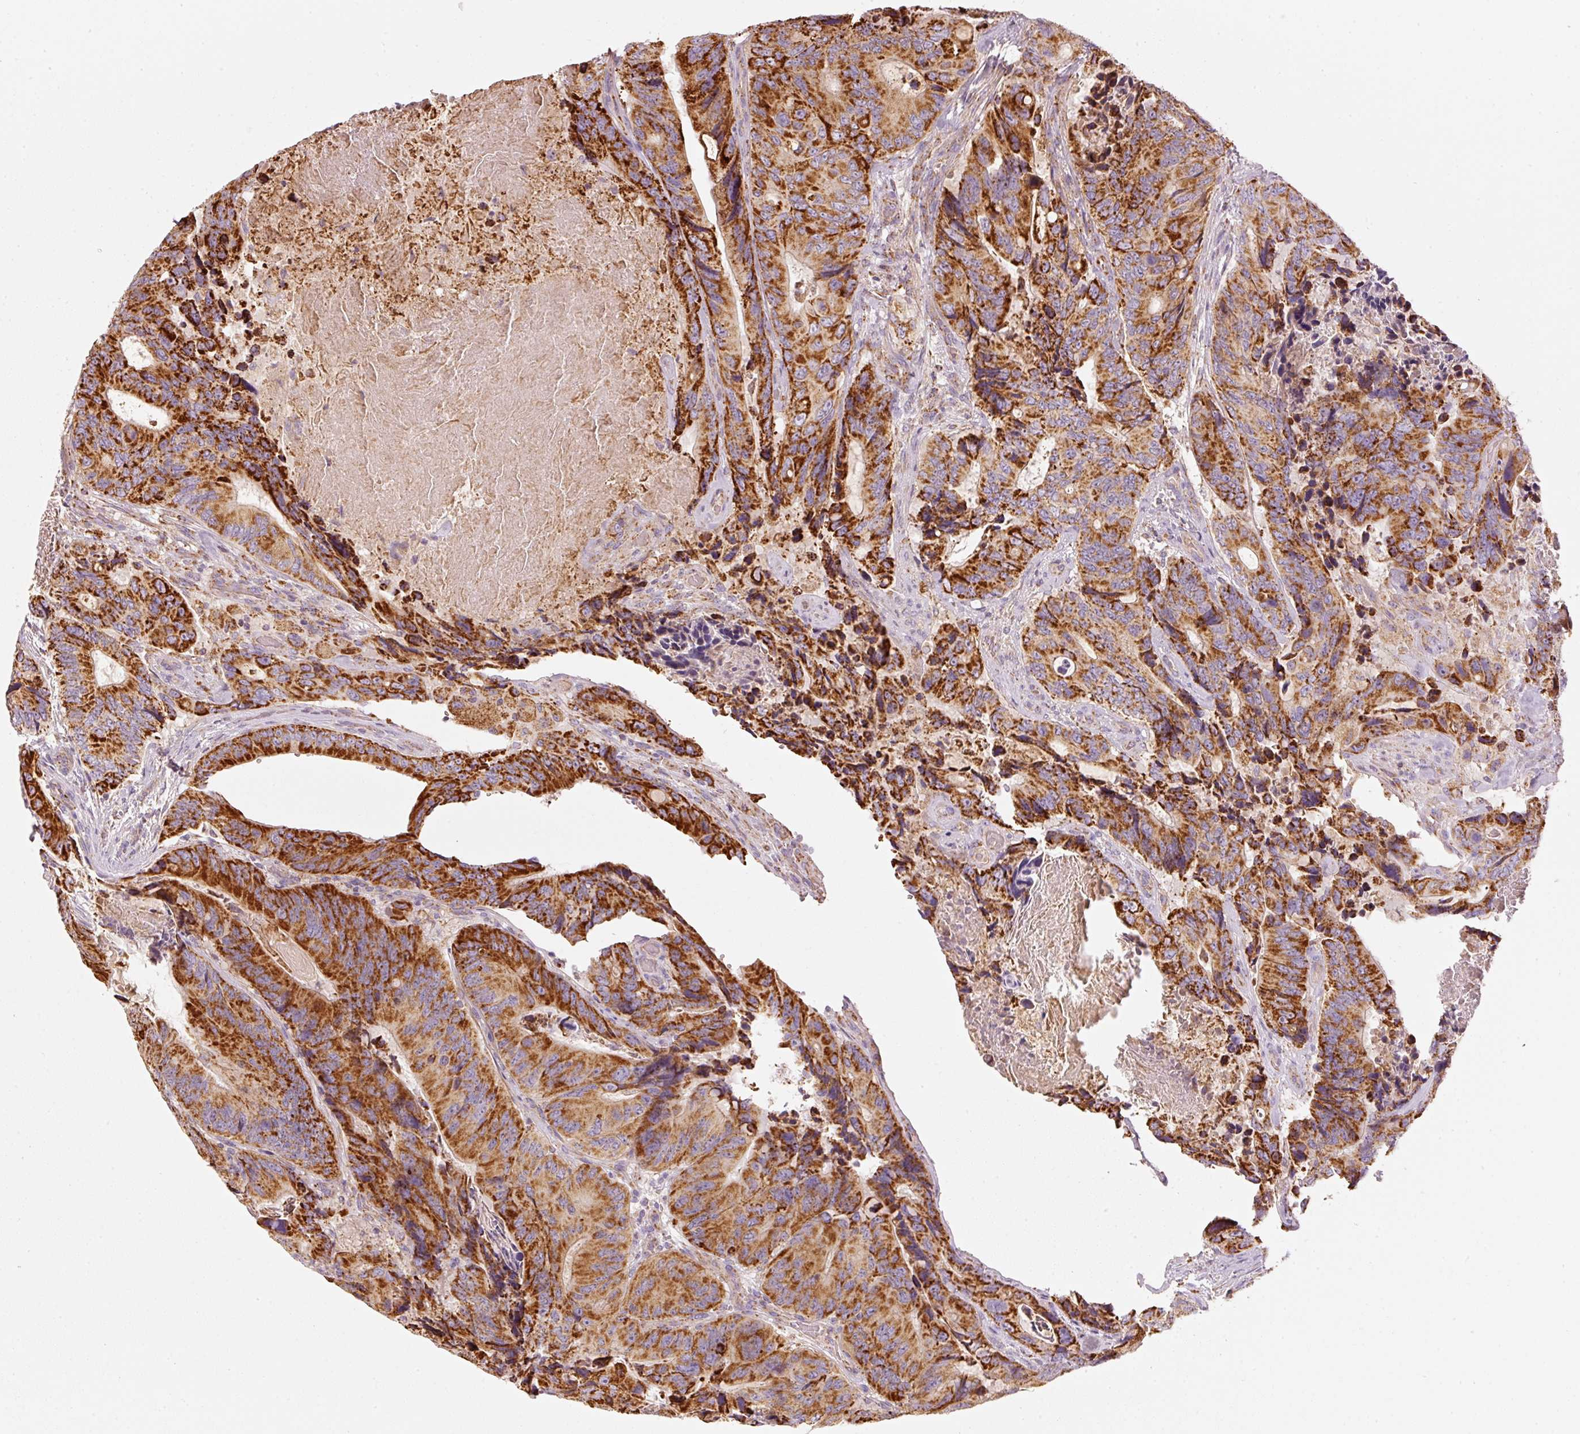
{"staining": {"intensity": "strong", "quantity": ">75%", "location": "cytoplasmic/membranous"}, "tissue": "colorectal cancer", "cell_type": "Tumor cells", "image_type": "cancer", "snomed": [{"axis": "morphology", "description": "Adenocarcinoma, NOS"}, {"axis": "topography", "description": "Colon"}], "caption": "Brown immunohistochemical staining in human adenocarcinoma (colorectal) reveals strong cytoplasmic/membranous expression in approximately >75% of tumor cells.", "gene": "C17orf98", "patient": {"sex": "male", "age": 84}}